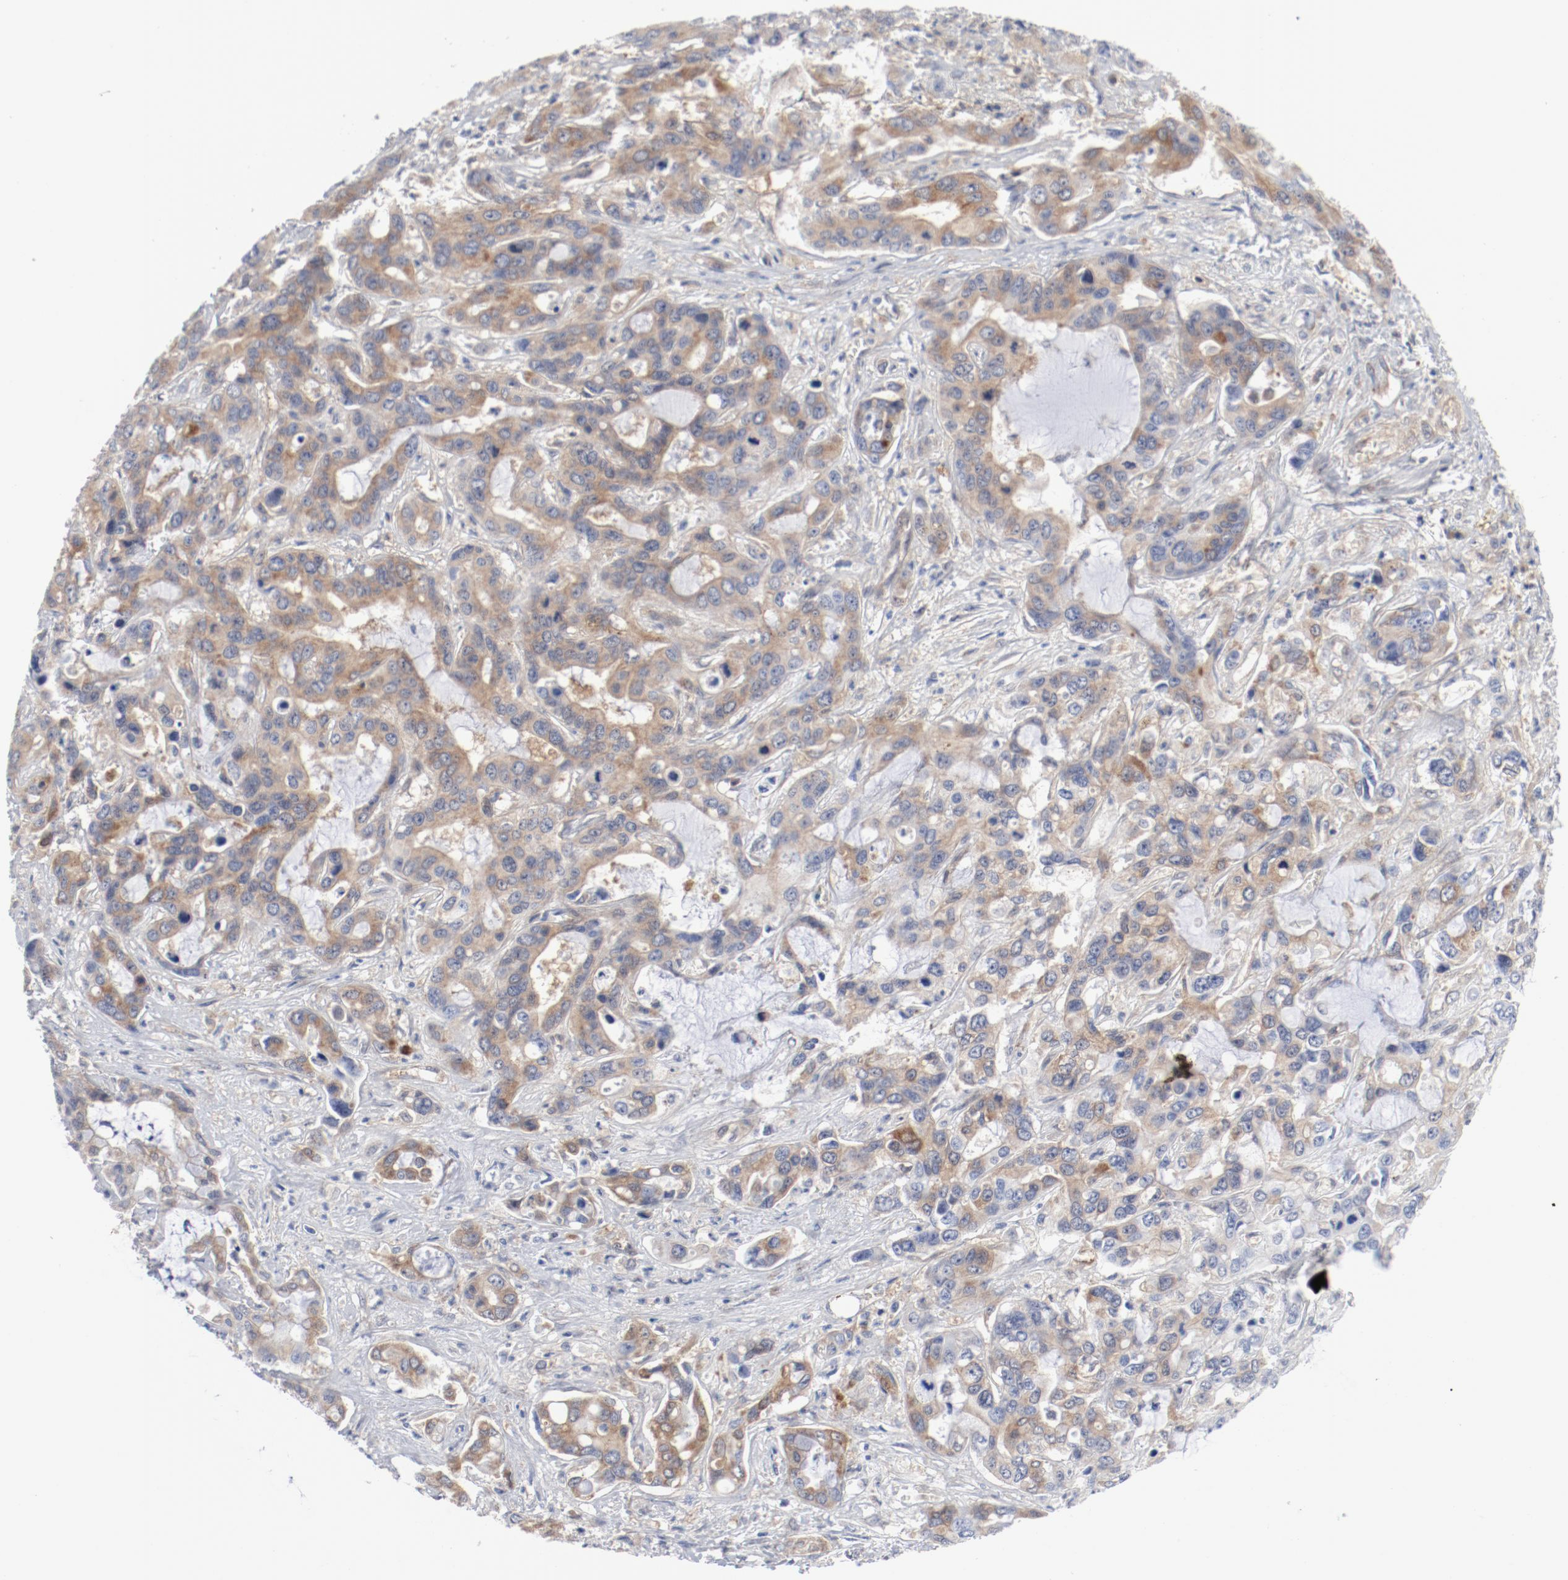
{"staining": {"intensity": "moderate", "quantity": ">75%", "location": "cytoplasmic/membranous"}, "tissue": "liver cancer", "cell_type": "Tumor cells", "image_type": "cancer", "snomed": [{"axis": "morphology", "description": "Cholangiocarcinoma"}, {"axis": "topography", "description": "Liver"}], "caption": "This is a photomicrograph of IHC staining of cholangiocarcinoma (liver), which shows moderate positivity in the cytoplasmic/membranous of tumor cells.", "gene": "BAD", "patient": {"sex": "female", "age": 65}}